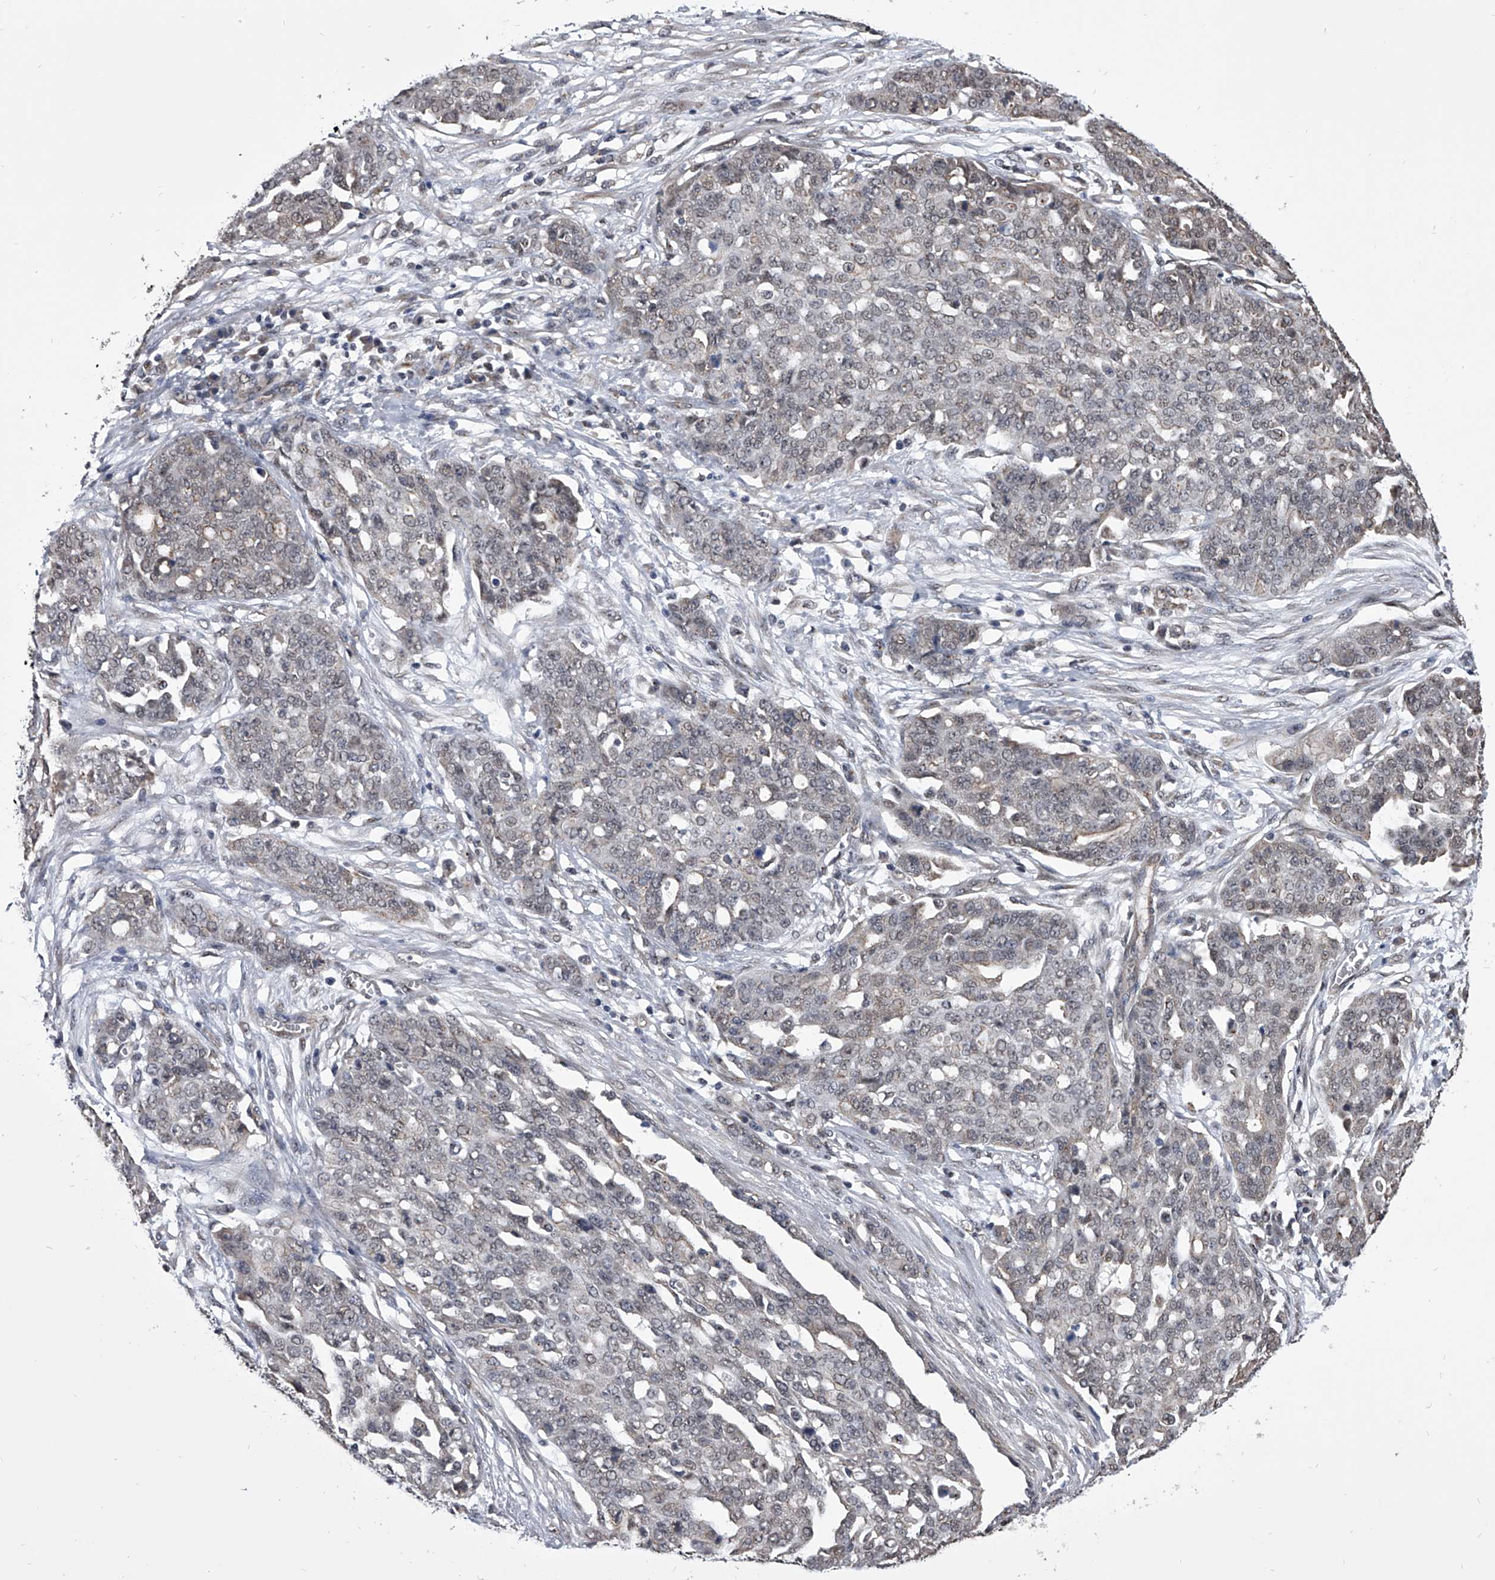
{"staining": {"intensity": "negative", "quantity": "none", "location": "none"}, "tissue": "ovarian cancer", "cell_type": "Tumor cells", "image_type": "cancer", "snomed": [{"axis": "morphology", "description": "Cystadenocarcinoma, serous, NOS"}, {"axis": "topography", "description": "Soft tissue"}, {"axis": "topography", "description": "Ovary"}], "caption": "IHC micrograph of neoplastic tissue: human ovarian cancer (serous cystadenocarcinoma) stained with DAB (3,3'-diaminobenzidine) demonstrates no significant protein expression in tumor cells. (Brightfield microscopy of DAB (3,3'-diaminobenzidine) immunohistochemistry (IHC) at high magnification).", "gene": "ZNF76", "patient": {"sex": "female", "age": 57}}